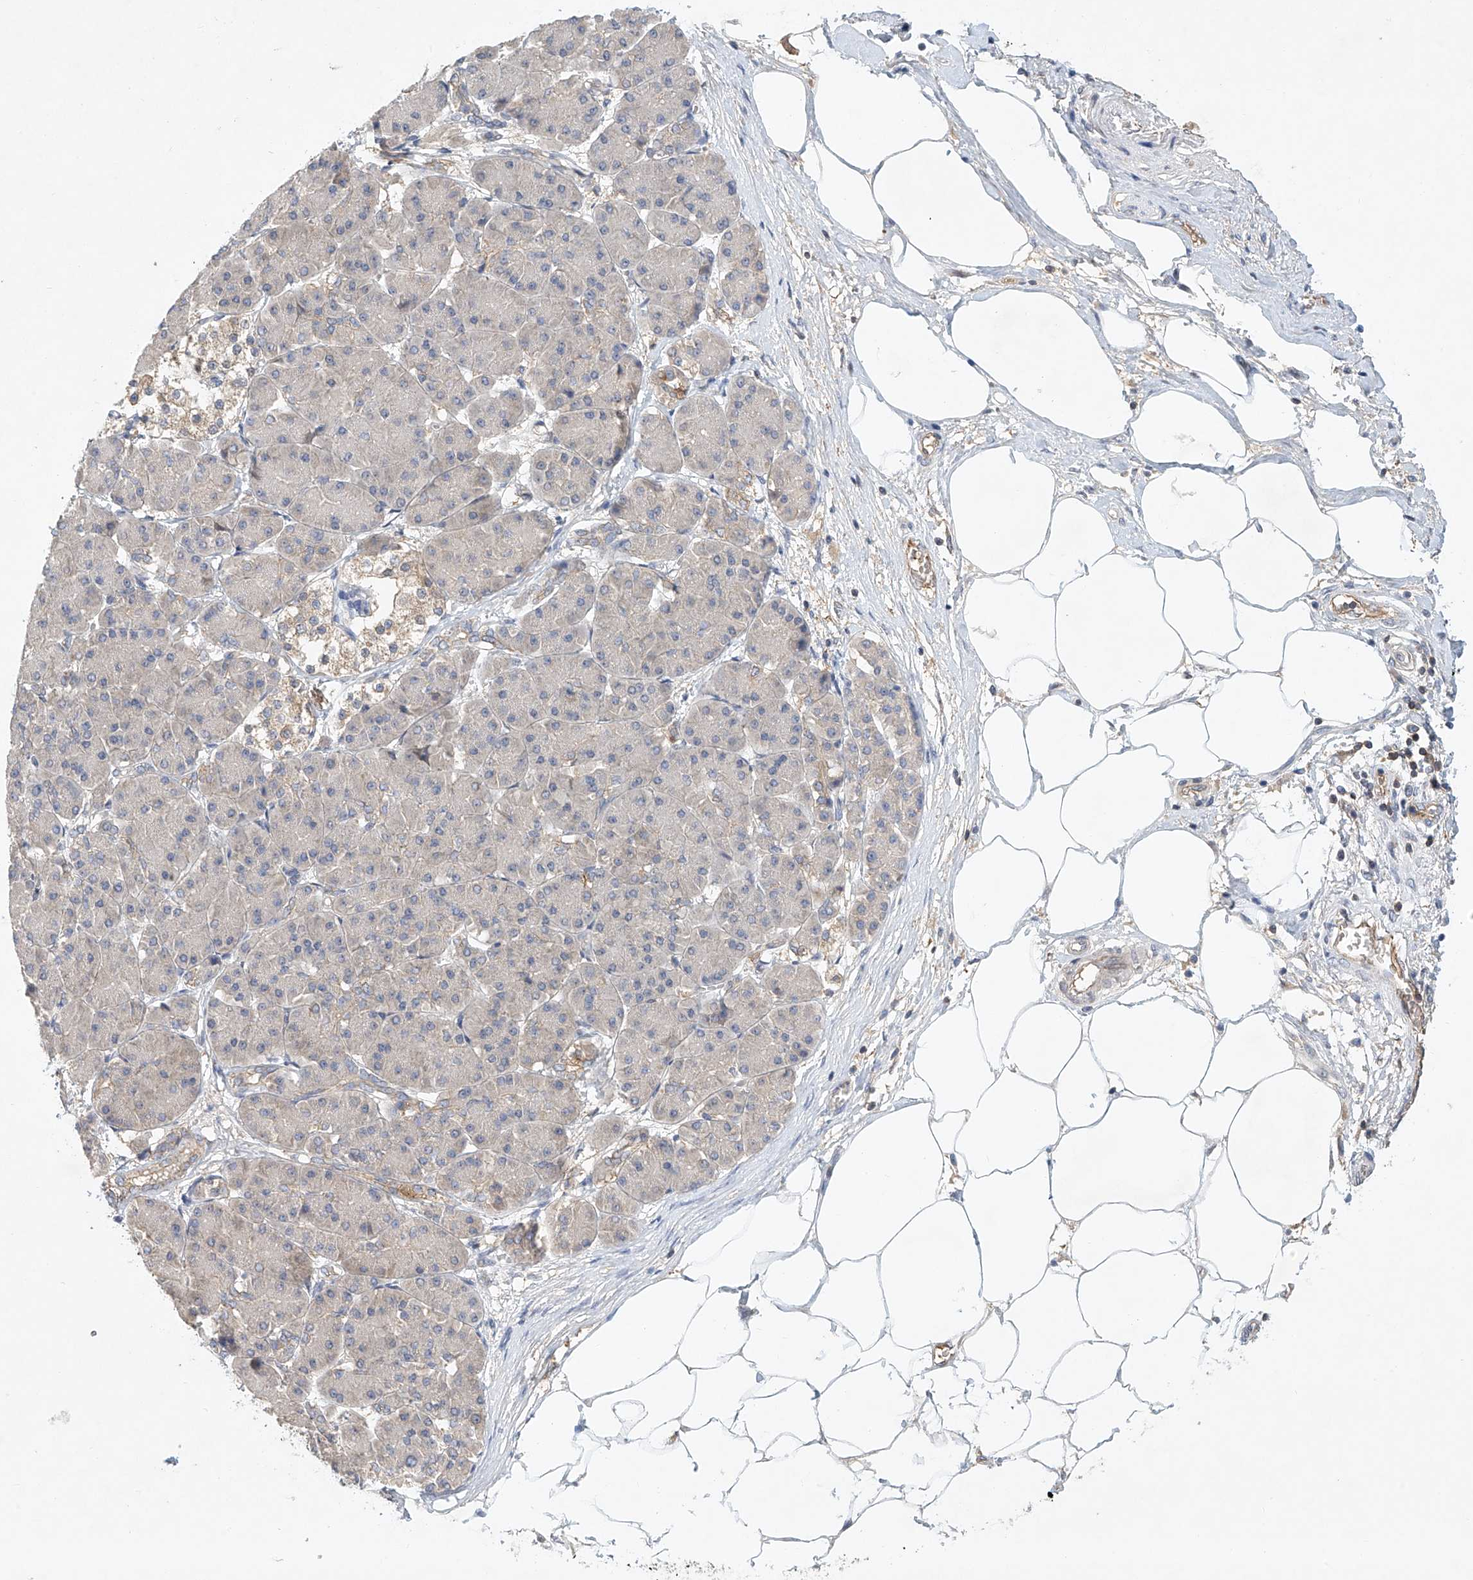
{"staining": {"intensity": "moderate", "quantity": "<25%", "location": "cytoplasmic/membranous"}, "tissue": "pancreatic cancer", "cell_type": "Tumor cells", "image_type": "cancer", "snomed": [{"axis": "morphology", "description": "Normal tissue, NOS"}, {"axis": "morphology", "description": "Adenocarcinoma, NOS"}, {"axis": "topography", "description": "Pancreas"}], "caption": "Pancreatic adenocarcinoma stained for a protein exhibits moderate cytoplasmic/membranous positivity in tumor cells.", "gene": "CARMIL1", "patient": {"sex": "female", "age": 68}}